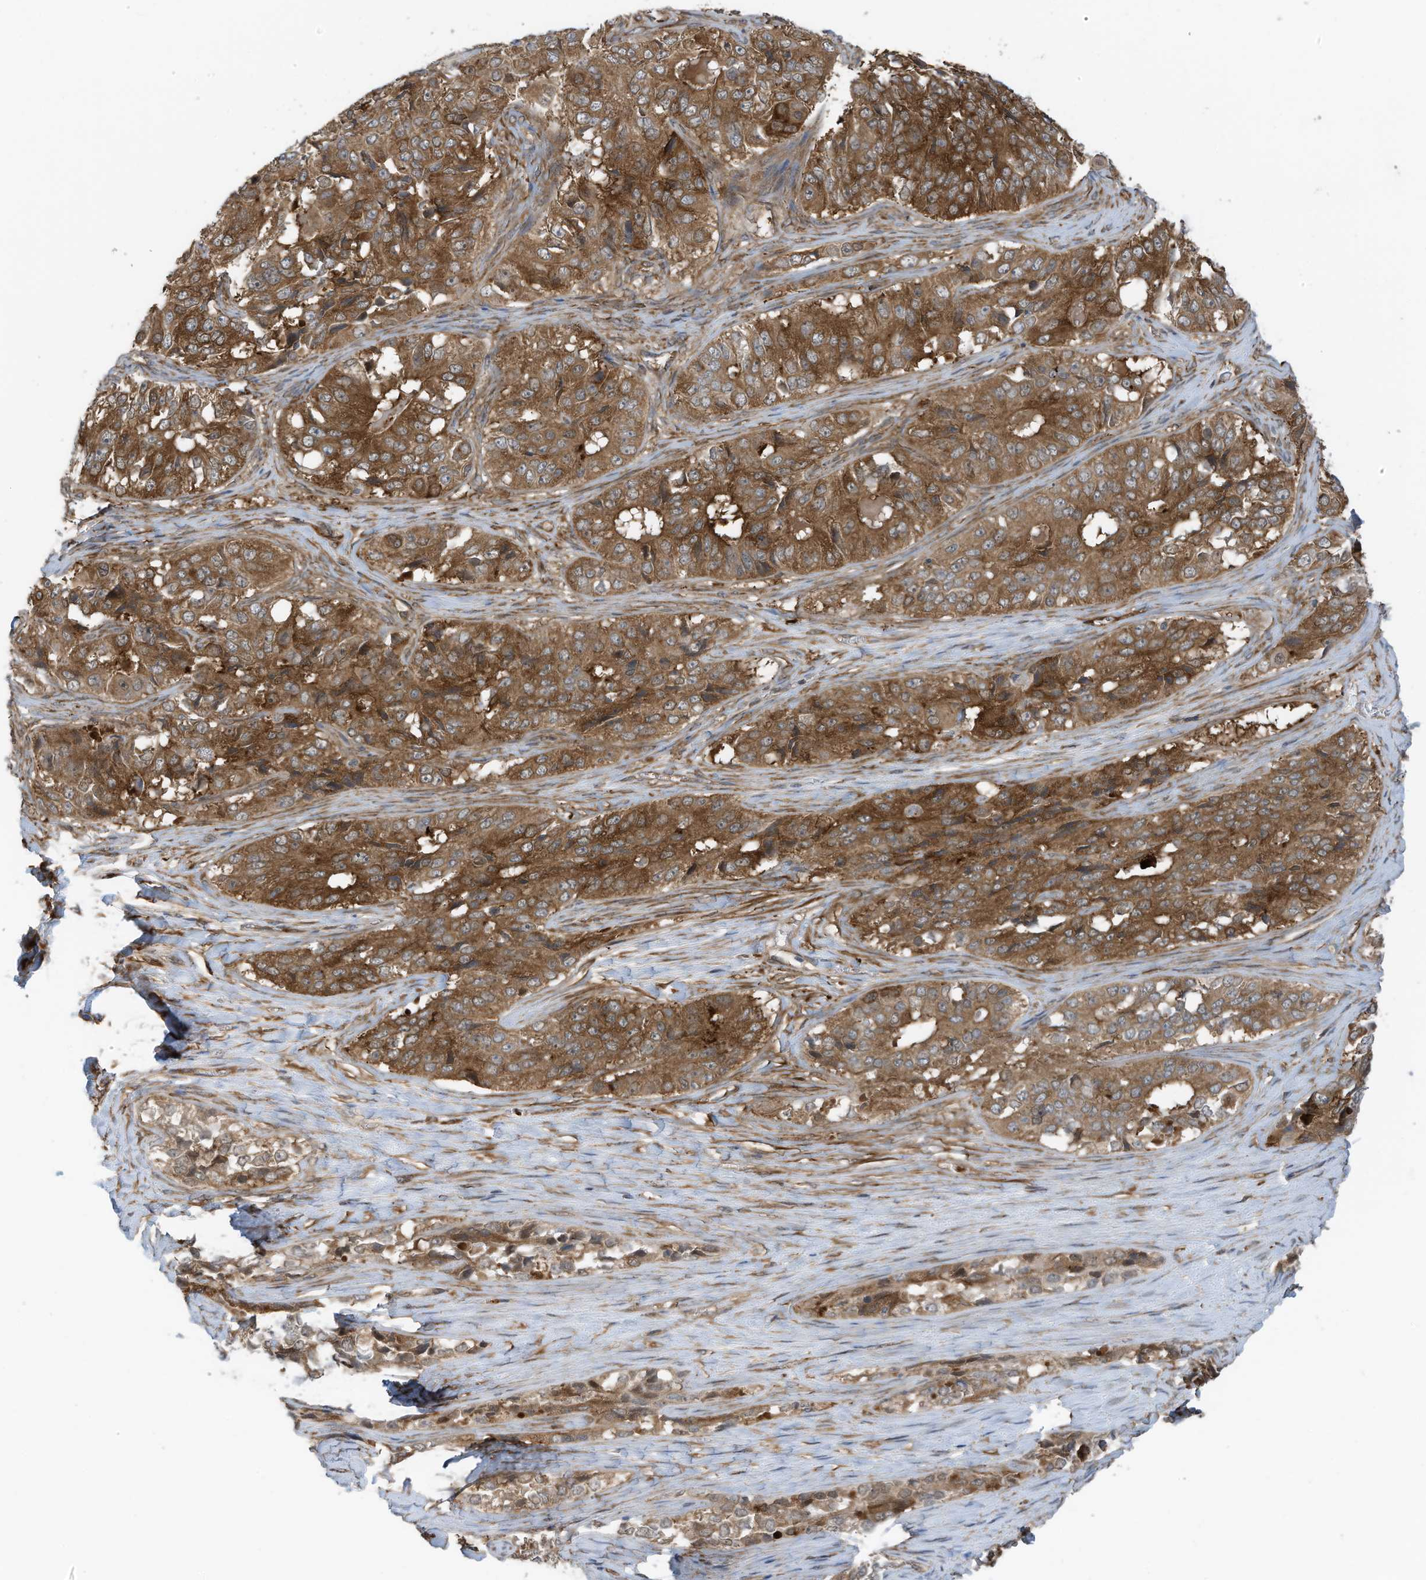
{"staining": {"intensity": "moderate", "quantity": ">75%", "location": "cytoplasmic/membranous"}, "tissue": "ovarian cancer", "cell_type": "Tumor cells", "image_type": "cancer", "snomed": [{"axis": "morphology", "description": "Carcinoma, endometroid"}, {"axis": "topography", "description": "Ovary"}], "caption": "Ovarian endometroid carcinoma tissue shows moderate cytoplasmic/membranous positivity in approximately >75% of tumor cells (Brightfield microscopy of DAB IHC at high magnification).", "gene": "REPS1", "patient": {"sex": "female", "age": 51}}